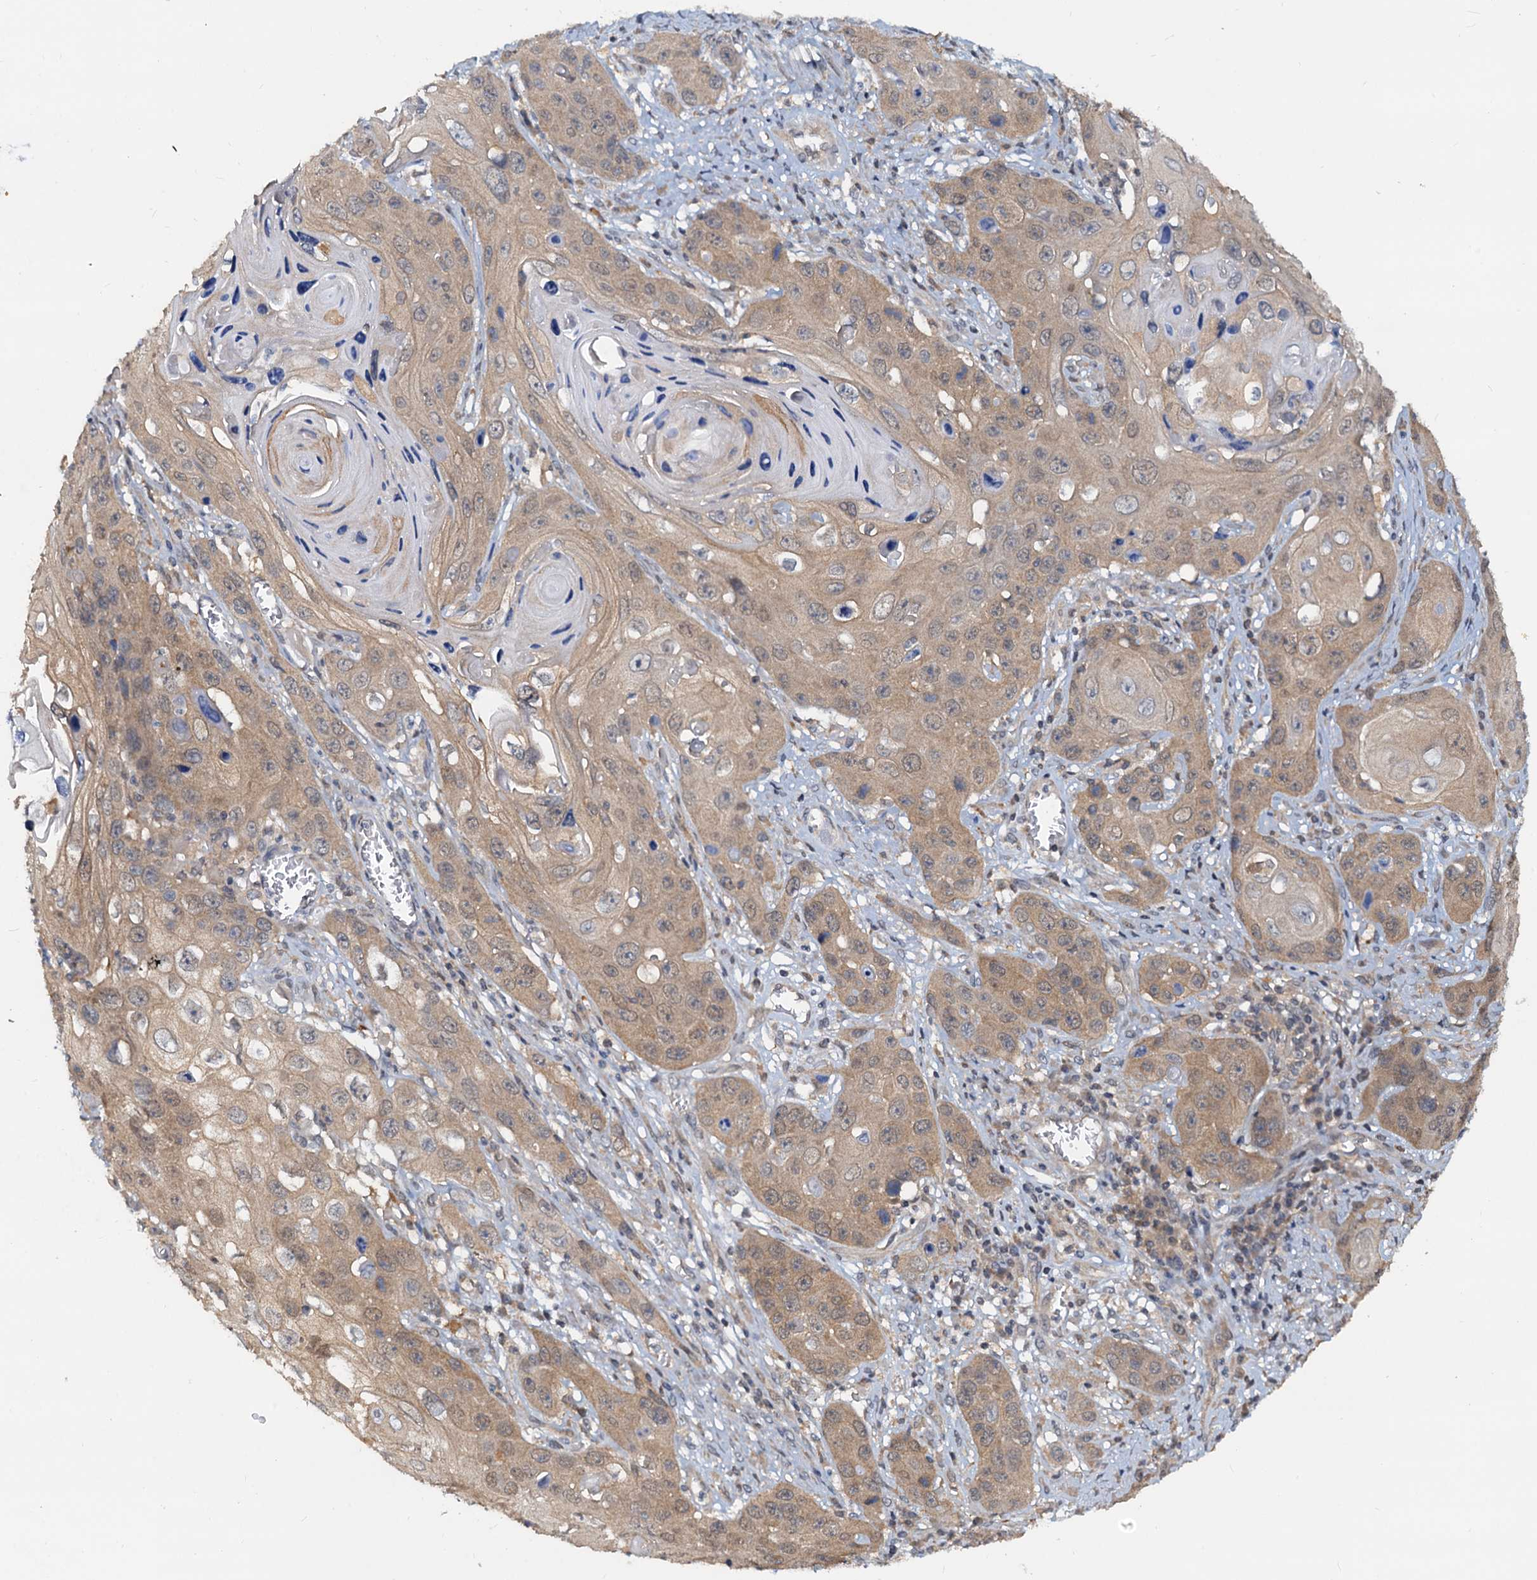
{"staining": {"intensity": "moderate", "quantity": ">75%", "location": "cytoplasmic/membranous"}, "tissue": "skin cancer", "cell_type": "Tumor cells", "image_type": "cancer", "snomed": [{"axis": "morphology", "description": "Squamous cell carcinoma, NOS"}, {"axis": "topography", "description": "Skin"}], "caption": "Protein expression by IHC demonstrates moderate cytoplasmic/membranous expression in about >75% of tumor cells in skin squamous cell carcinoma. Using DAB (brown) and hematoxylin (blue) stains, captured at high magnification using brightfield microscopy.", "gene": "PTGES3", "patient": {"sex": "male", "age": 55}}